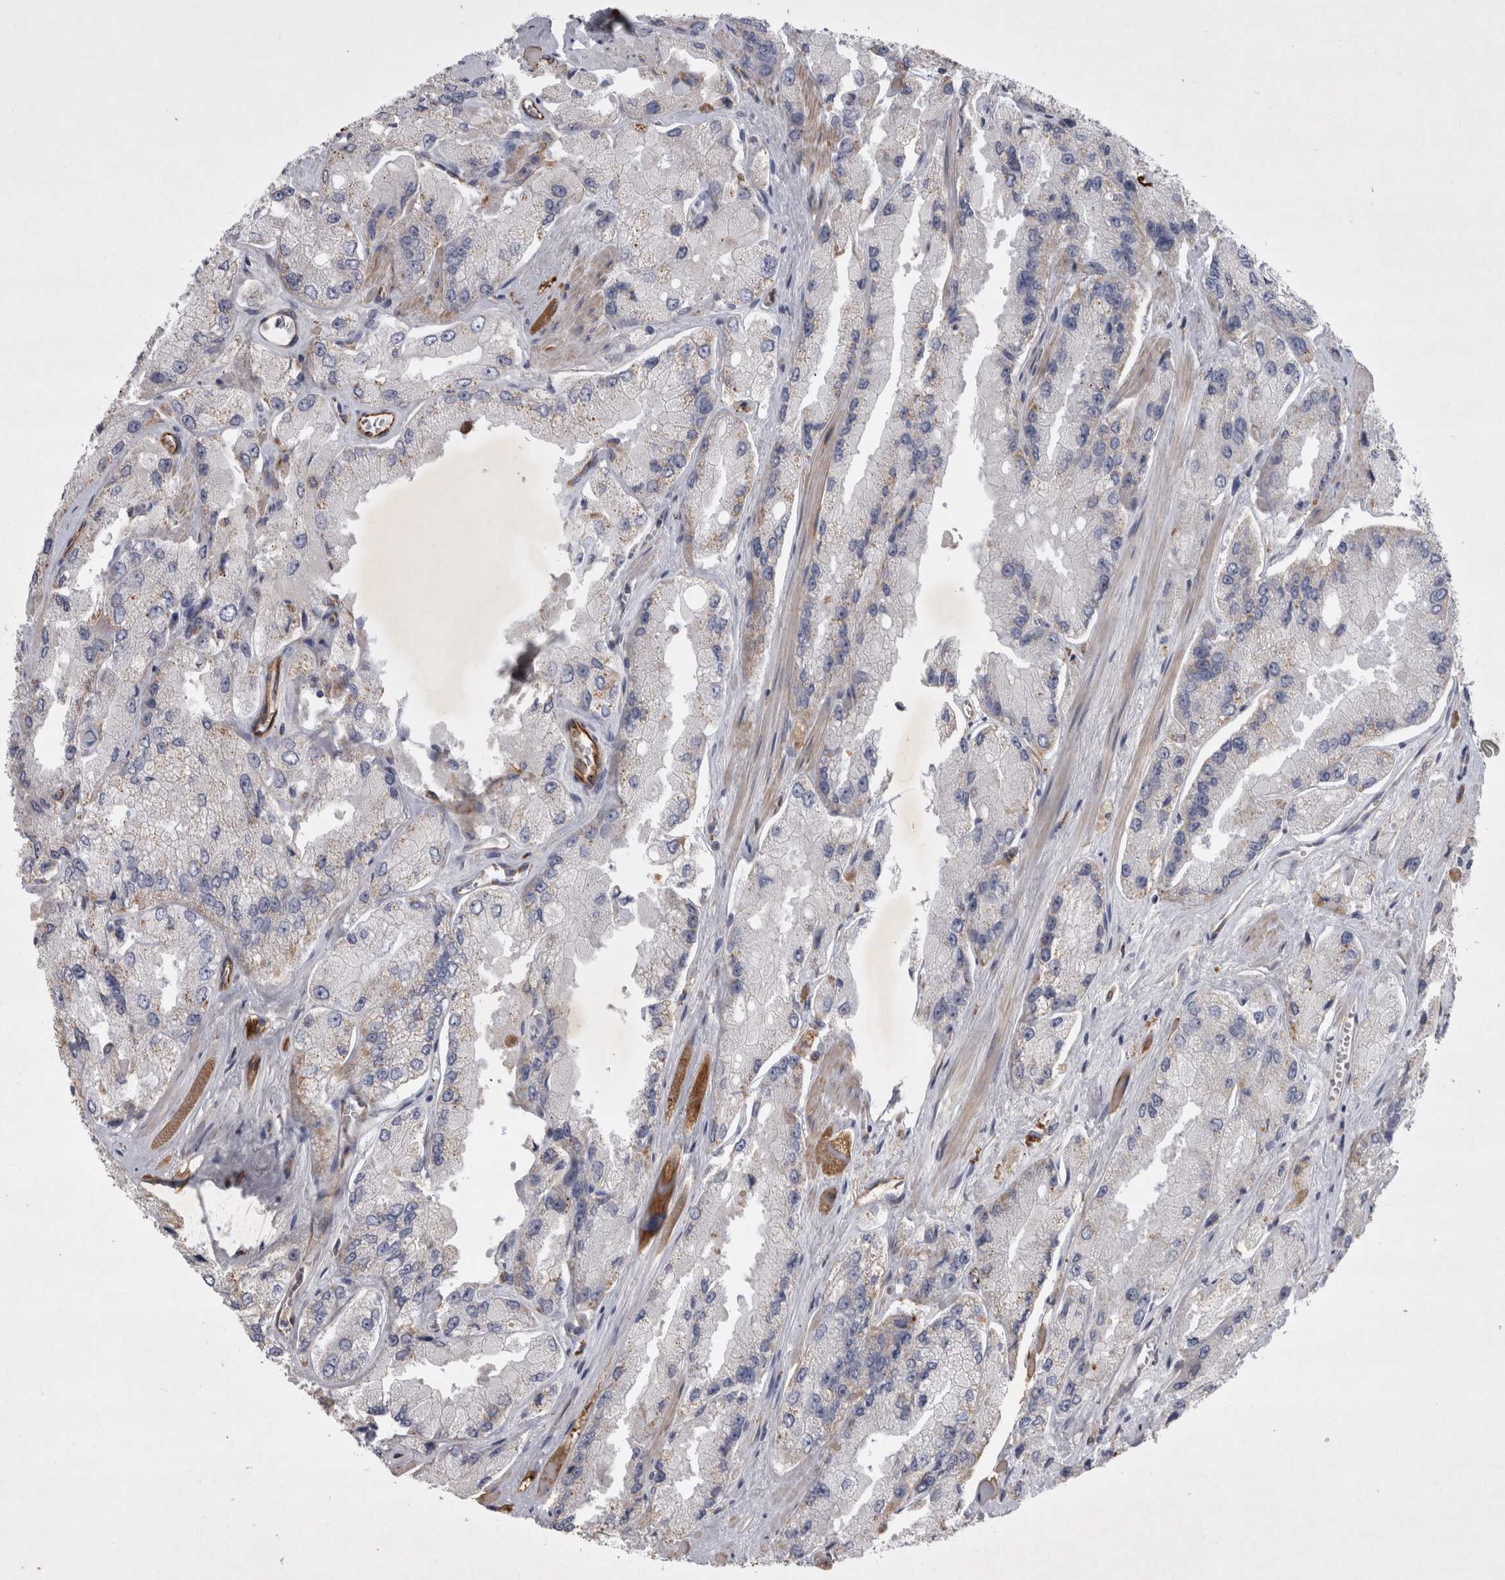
{"staining": {"intensity": "weak", "quantity": "<25%", "location": "cytoplasmic/membranous"}, "tissue": "prostate cancer", "cell_type": "Tumor cells", "image_type": "cancer", "snomed": [{"axis": "morphology", "description": "Adenocarcinoma, High grade"}, {"axis": "topography", "description": "Prostate"}], "caption": "Histopathology image shows no protein staining in tumor cells of adenocarcinoma (high-grade) (prostate) tissue. The staining is performed using DAB (3,3'-diaminobenzidine) brown chromogen with nuclei counter-stained in using hematoxylin.", "gene": "STRADB", "patient": {"sex": "male", "age": 58}}